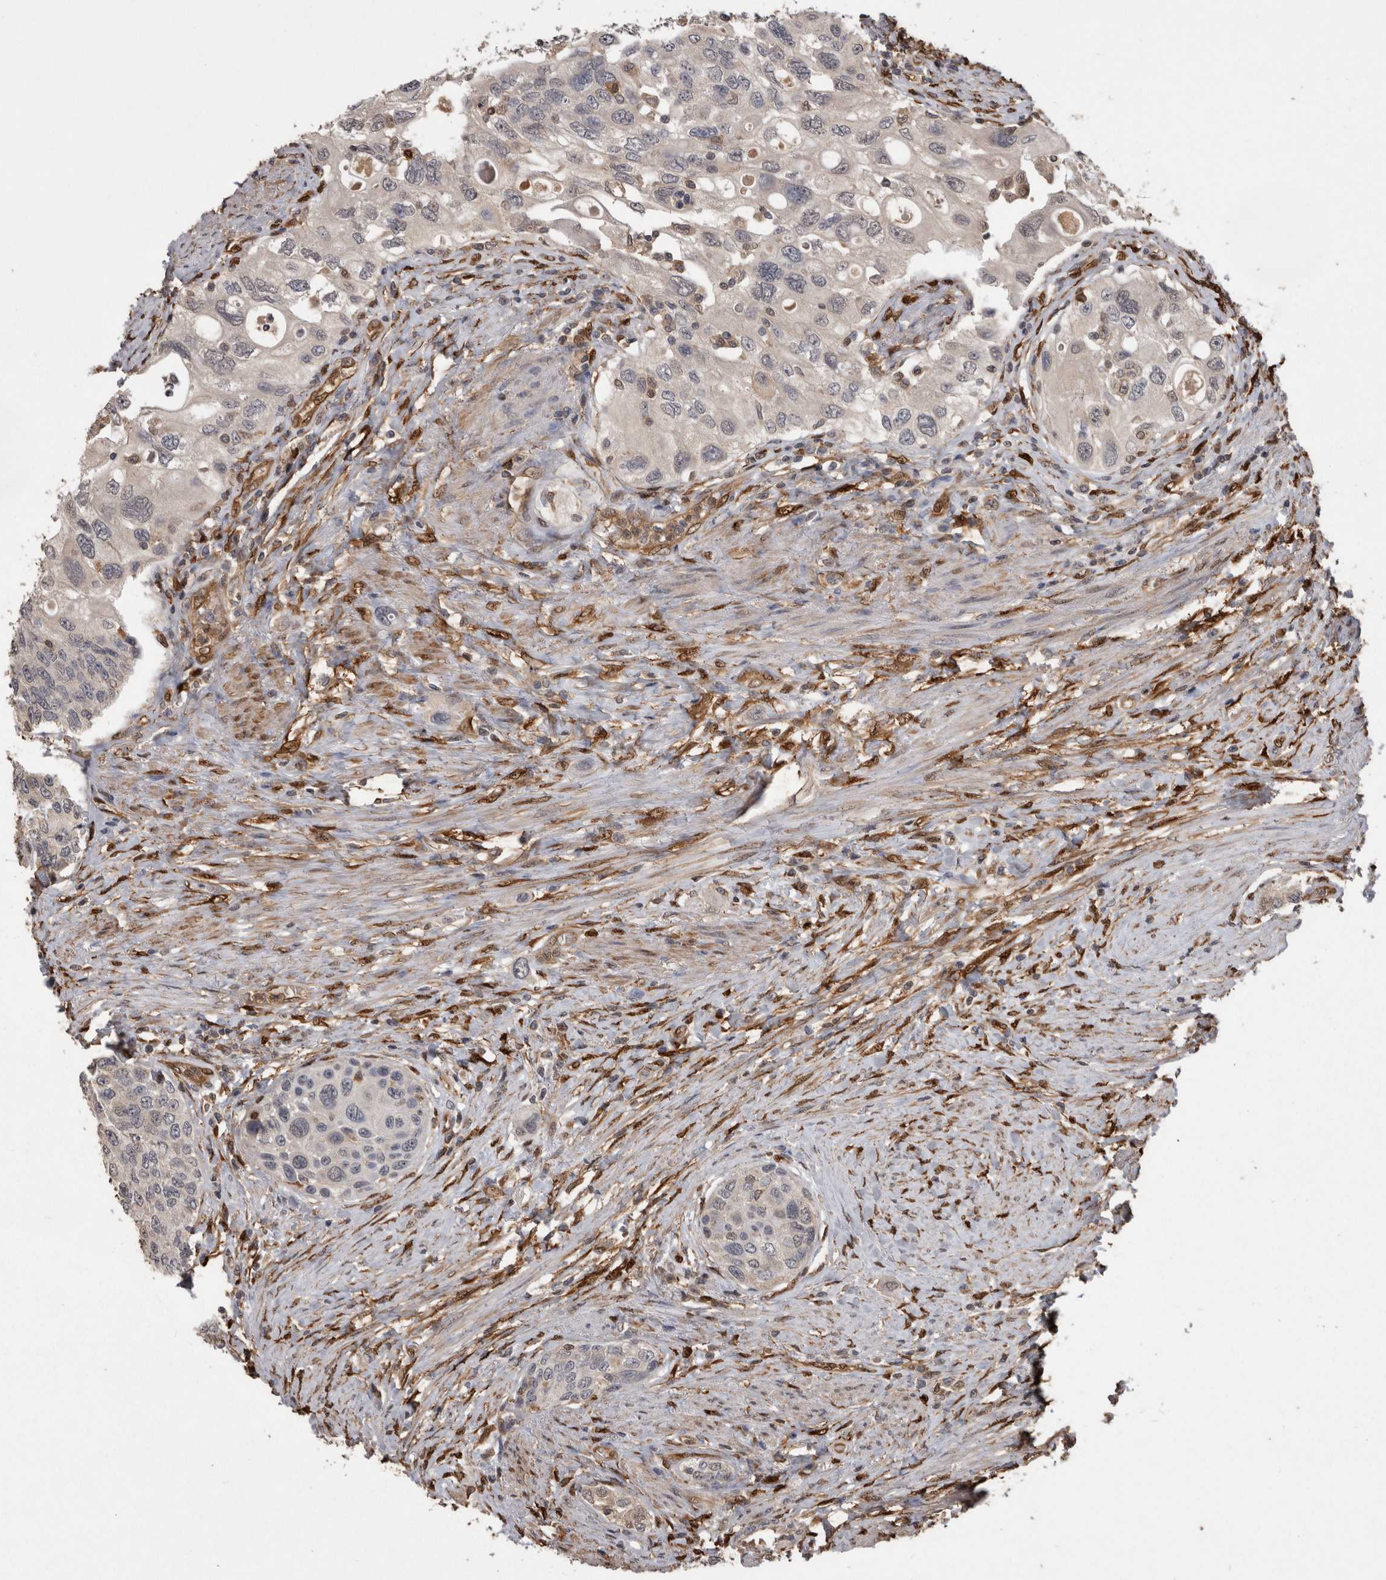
{"staining": {"intensity": "negative", "quantity": "none", "location": "none"}, "tissue": "urothelial cancer", "cell_type": "Tumor cells", "image_type": "cancer", "snomed": [{"axis": "morphology", "description": "Urothelial carcinoma, High grade"}, {"axis": "topography", "description": "Urinary bladder"}], "caption": "Immunohistochemistry (IHC) photomicrograph of neoplastic tissue: urothelial cancer stained with DAB (3,3'-diaminobenzidine) demonstrates no significant protein staining in tumor cells. (Immunohistochemistry, brightfield microscopy, high magnification).", "gene": "LXN", "patient": {"sex": "female", "age": 56}}